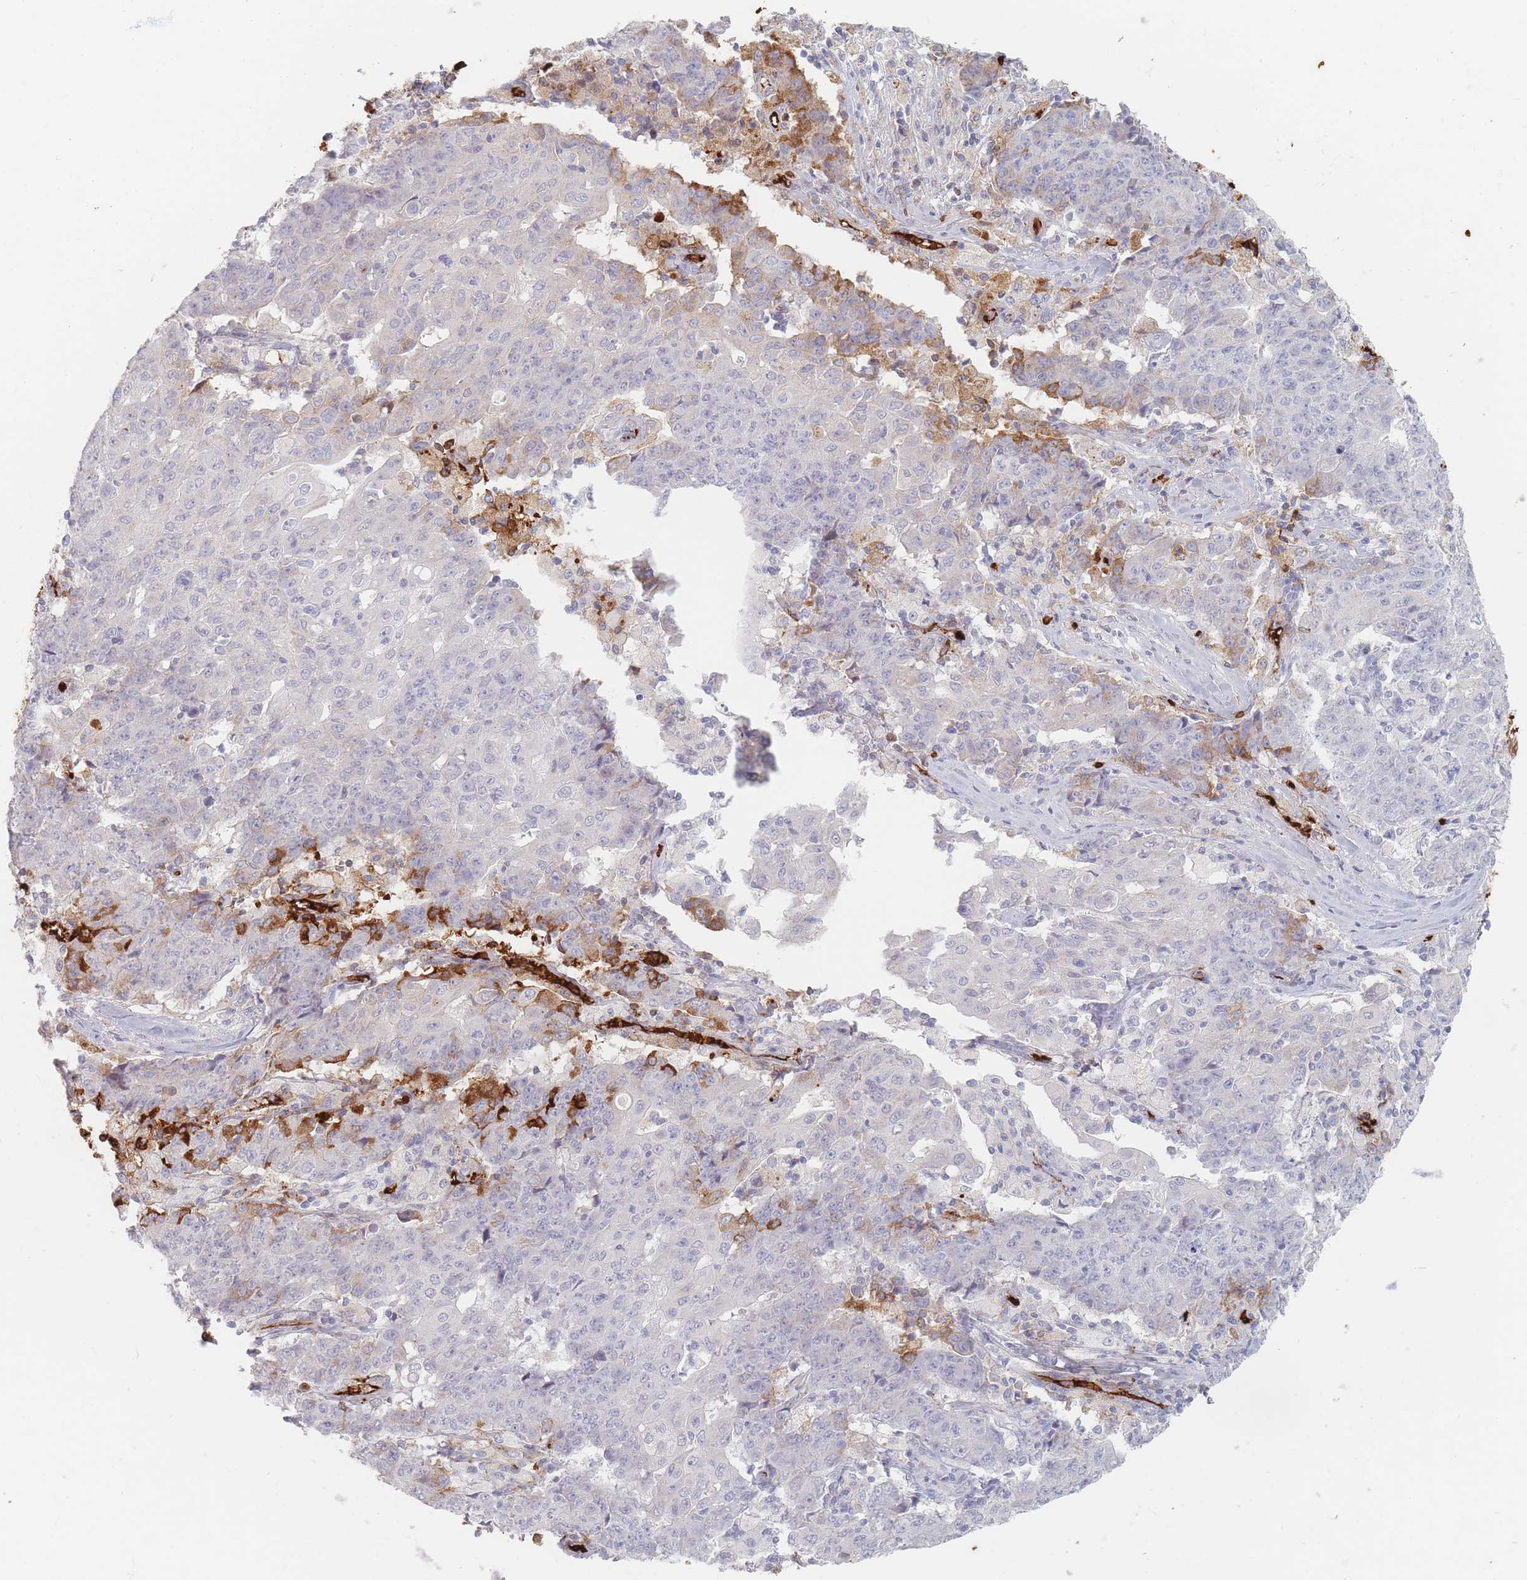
{"staining": {"intensity": "strong", "quantity": "<25%", "location": "cytoplasmic/membranous"}, "tissue": "ovarian cancer", "cell_type": "Tumor cells", "image_type": "cancer", "snomed": [{"axis": "morphology", "description": "Carcinoma, endometroid"}, {"axis": "topography", "description": "Ovary"}], "caption": "This histopathology image shows endometroid carcinoma (ovarian) stained with IHC to label a protein in brown. The cytoplasmic/membranous of tumor cells show strong positivity for the protein. Nuclei are counter-stained blue.", "gene": "SLC2A6", "patient": {"sex": "female", "age": 42}}